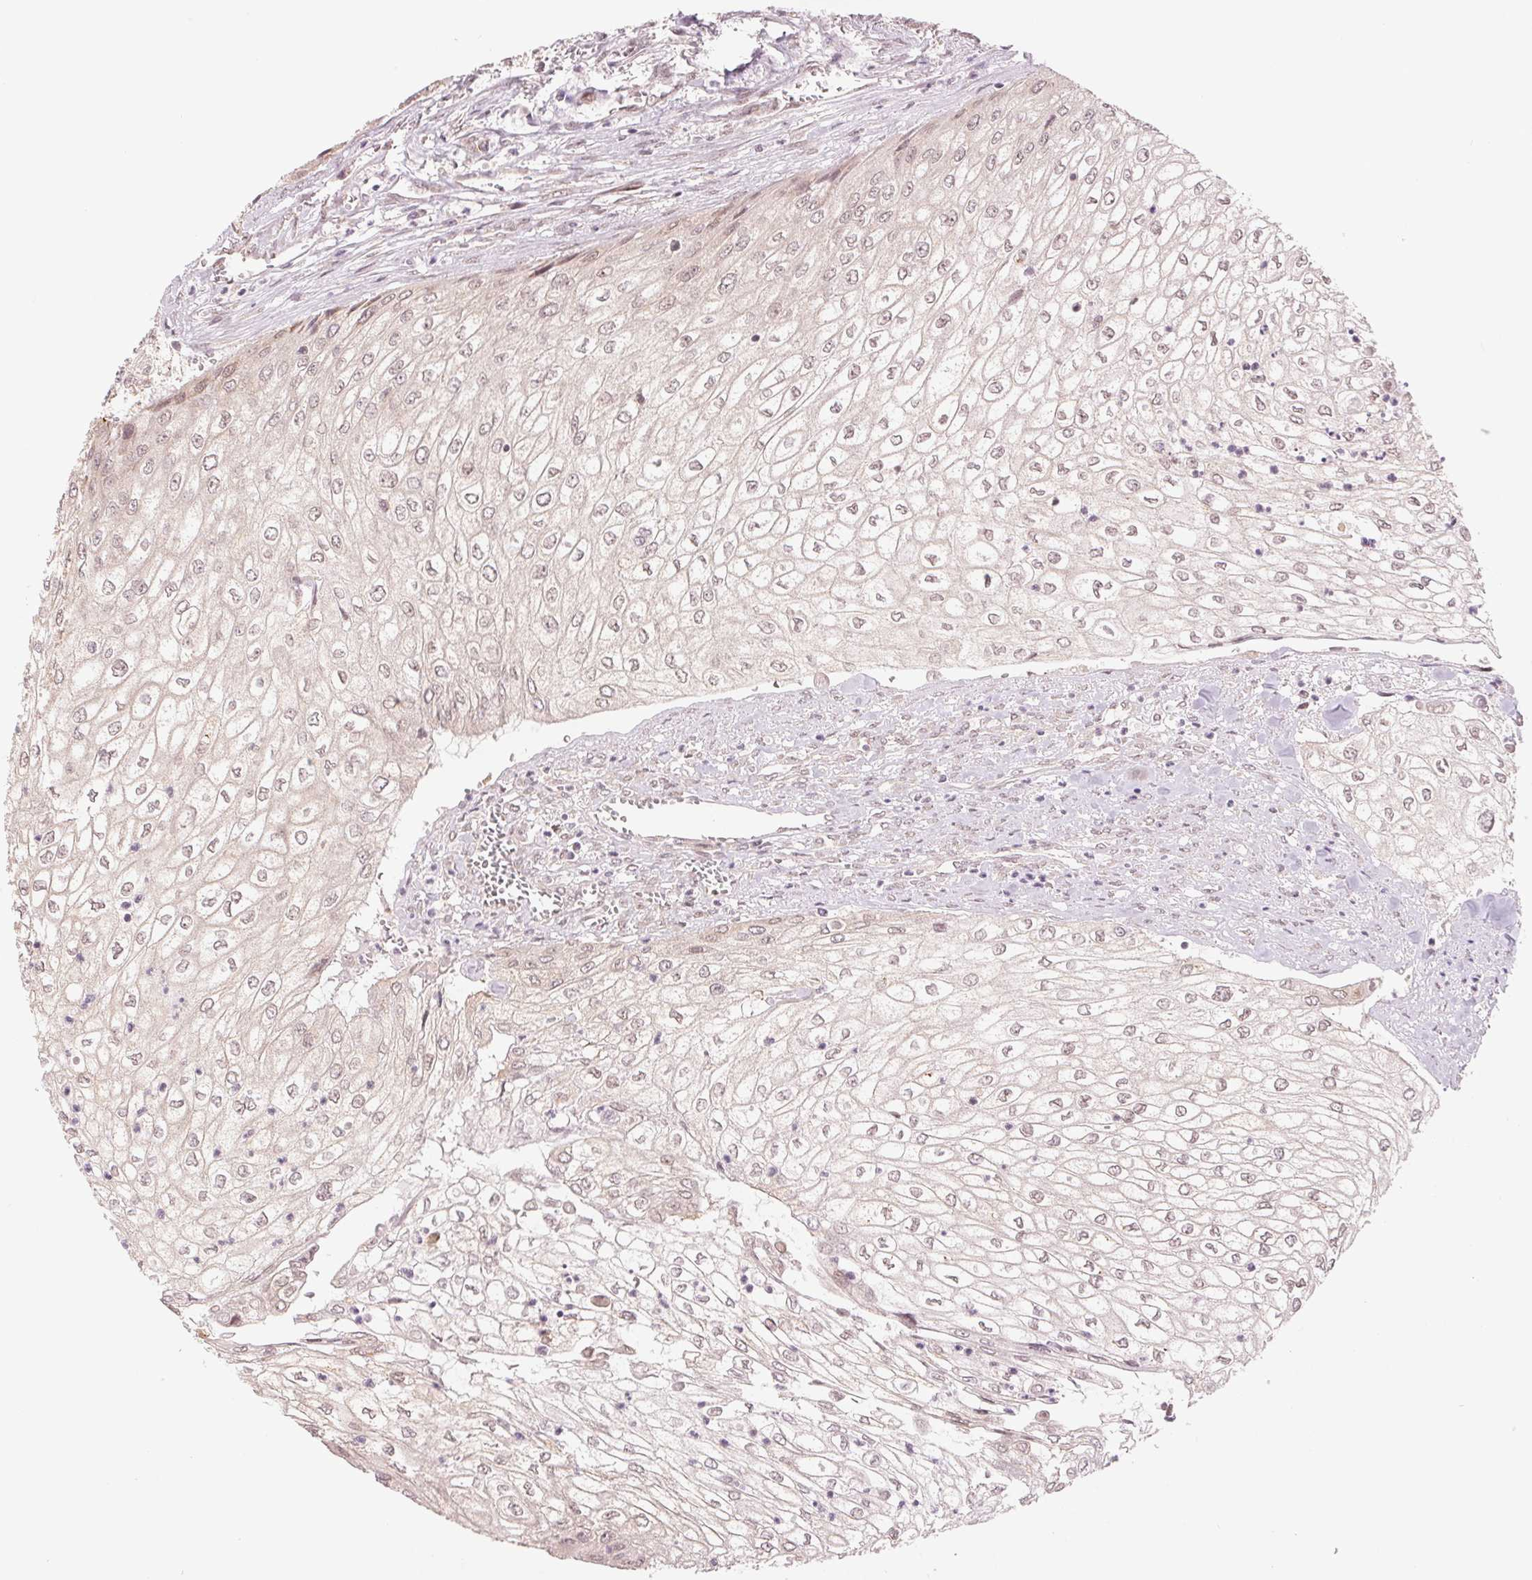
{"staining": {"intensity": "weak", "quantity": "<25%", "location": "nuclear"}, "tissue": "urothelial cancer", "cell_type": "Tumor cells", "image_type": "cancer", "snomed": [{"axis": "morphology", "description": "Urothelial carcinoma, High grade"}, {"axis": "topography", "description": "Urinary bladder"}], "caption": "A histopathology image of human urothelial cancer is negative for staining in tumor cells.", "gene": "ERI3", "patient": {"sex": "male", "age": 62}}